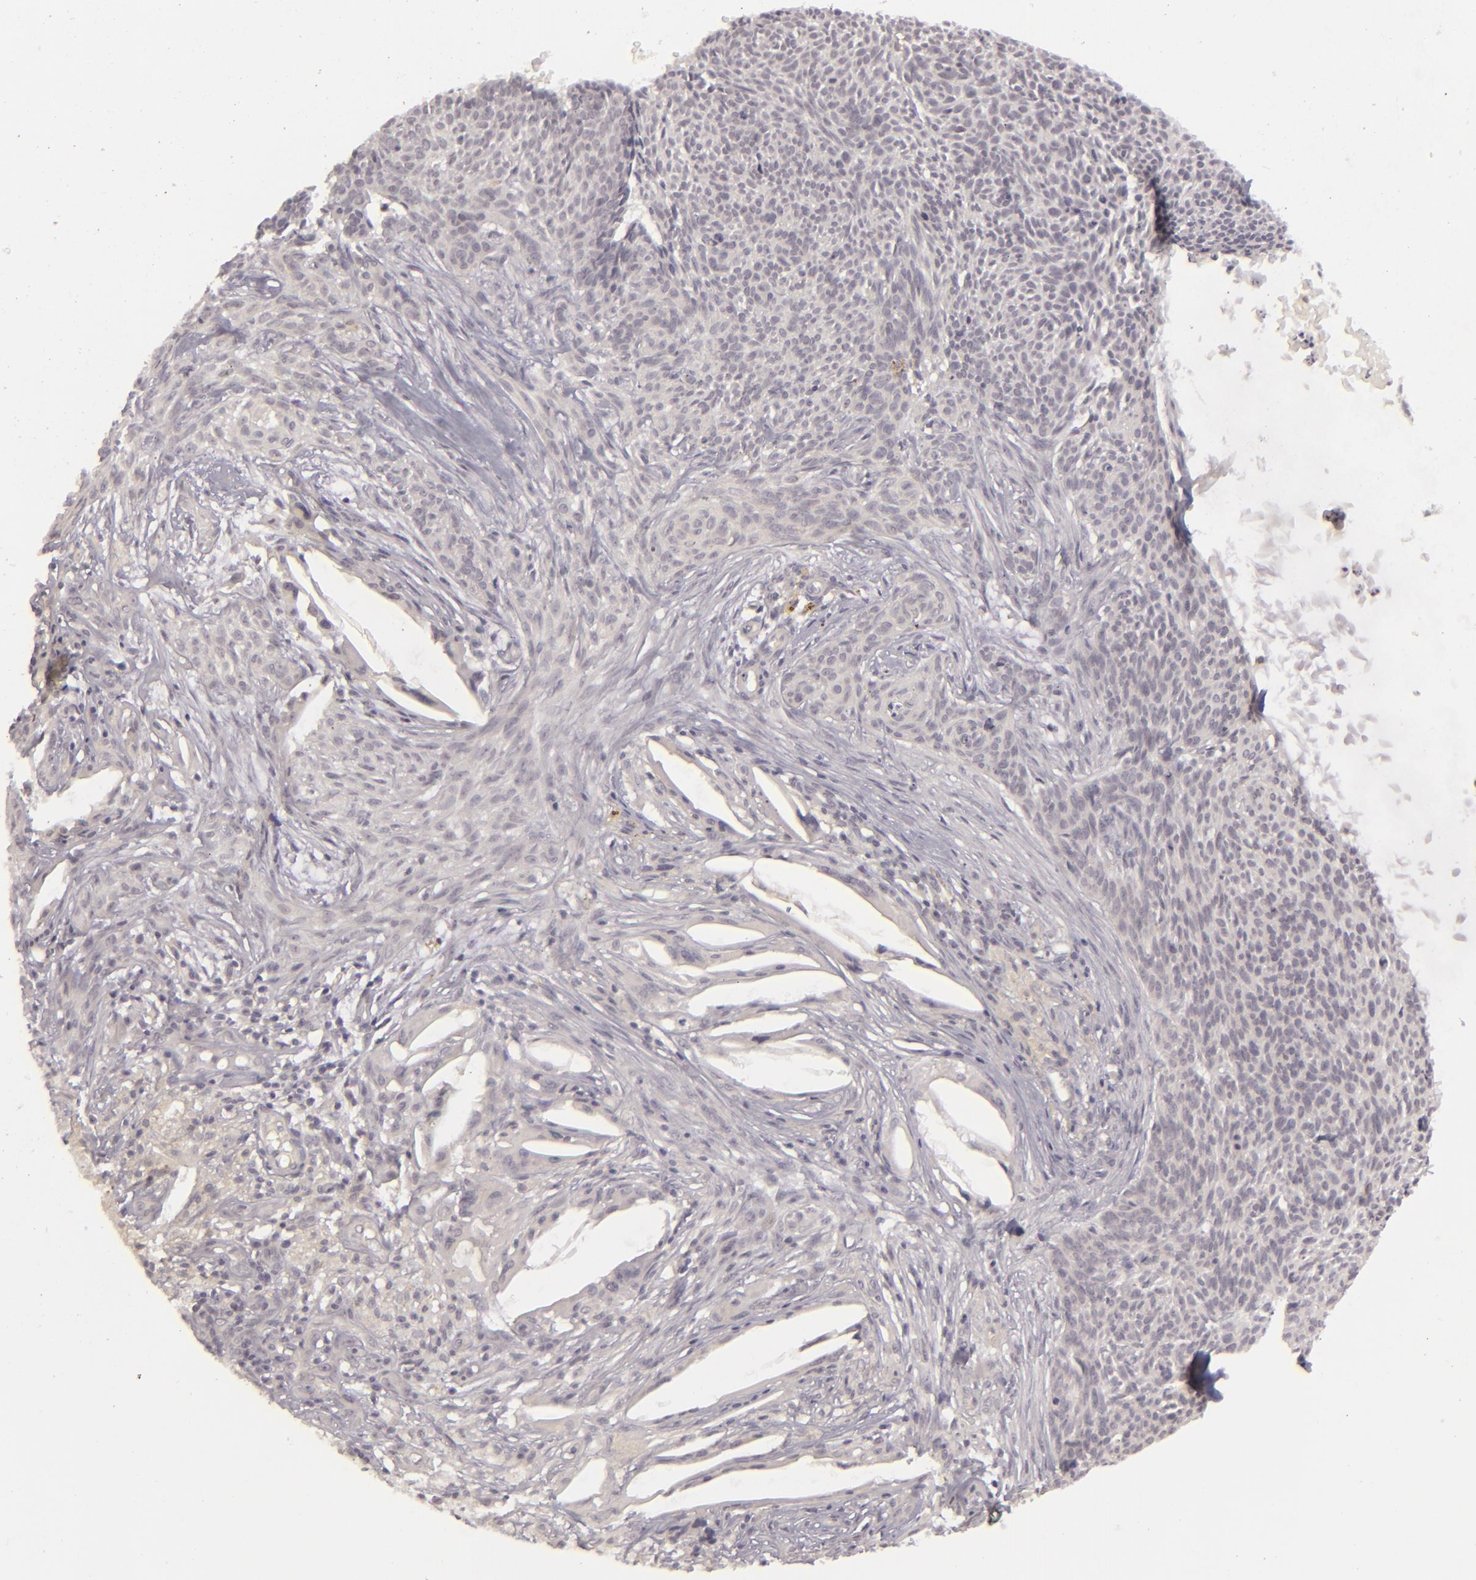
{"staining": {"intensity": "negative", "quantity": "none", "location": "none"}, "tissue": "skin cancer", "cell_type": "Tumor cells", "image_type": "cancer", "snomed": [{"axis": "morphology", "description": "Basal cell carcinoma"}, {"axis": "topography", "description": "Skin"}], "caption": "A photomicrograph of skin cancer (basal cell carcinoma) stained for a protein shows no brown staining in tumor cells.", "gene": "DLG3", "patient": {"sex": "male", "age": 84}}